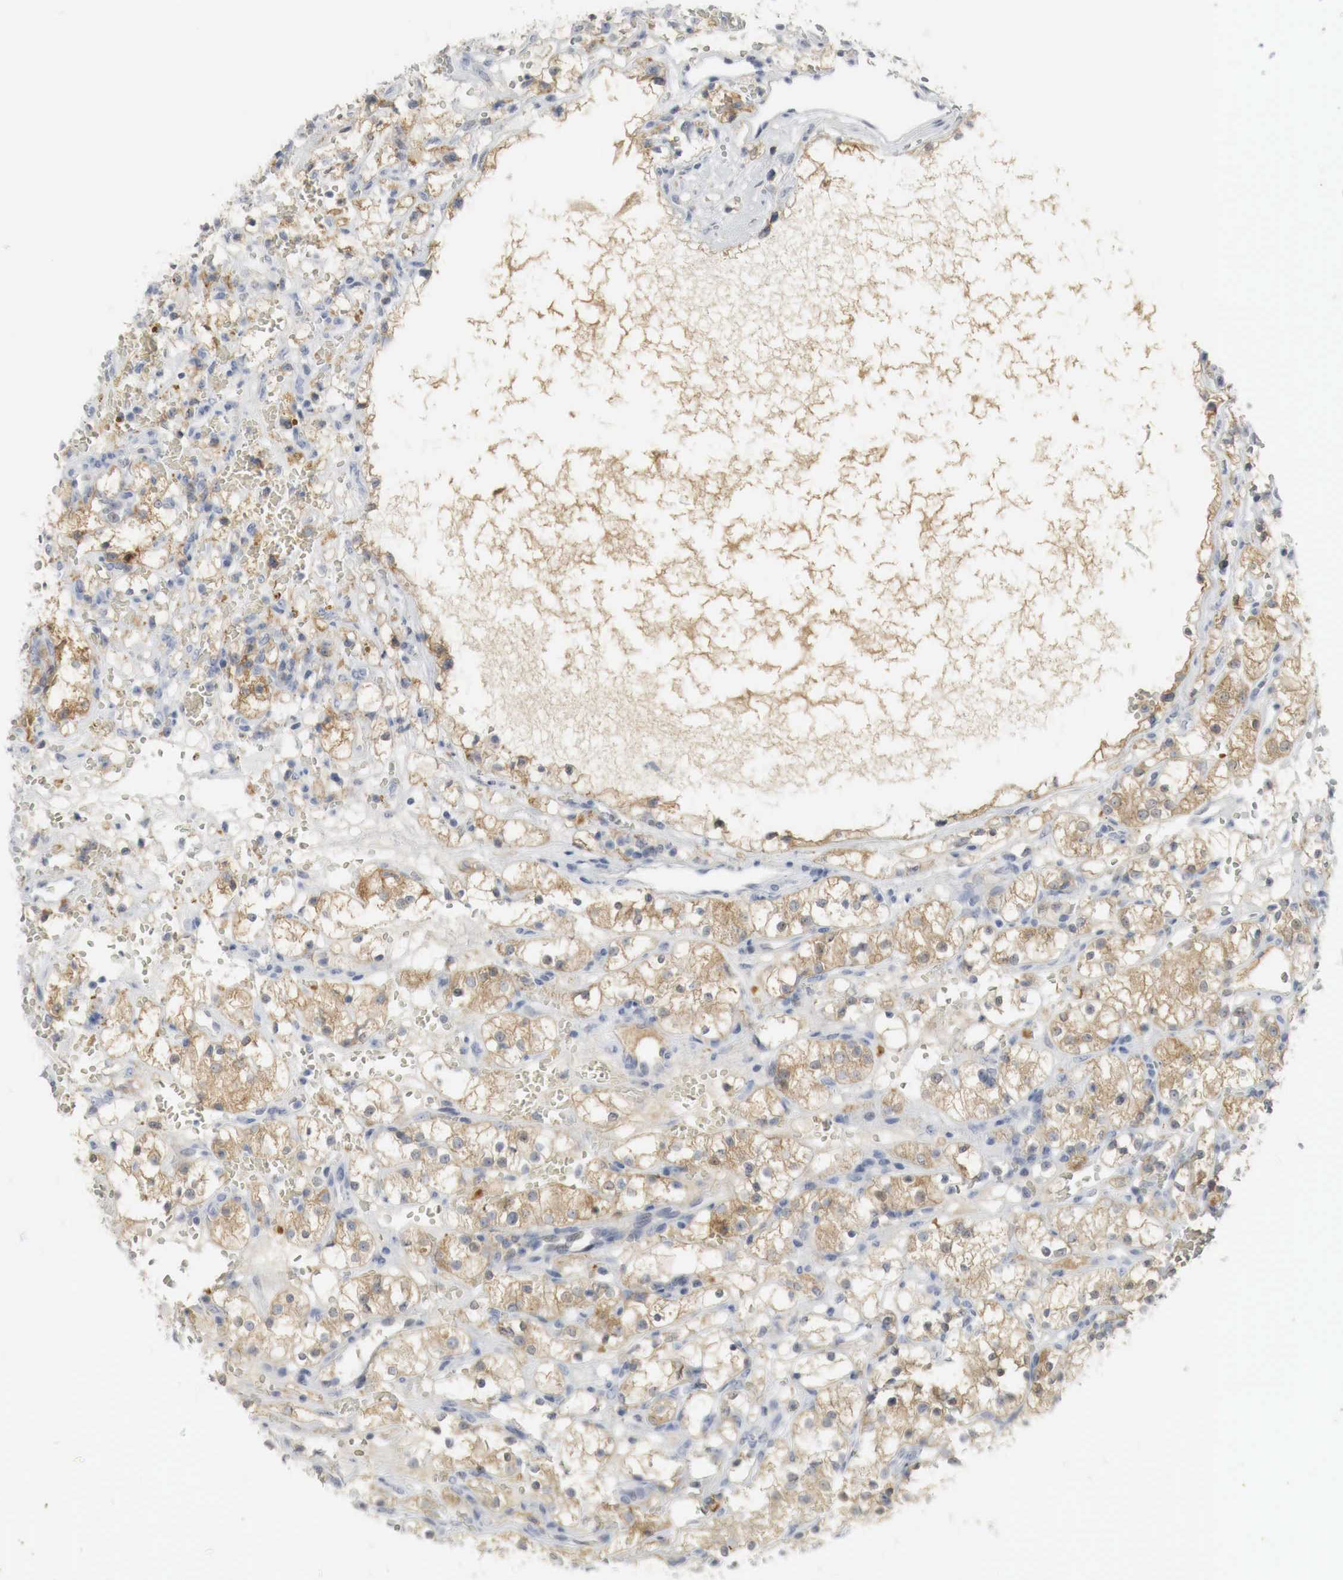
{"staining": {"intensity": "moderate", "quantity": "25%-75%", "location": "cytoplasmic/membranous"}, "tissue": "renal cancer", "cell_type": "Tumor cells", "image_type": "cancer", "snomed": [{"axis": "morphology", "description": "Adenocarcinoma, NOS"}, {"axis": "topography", "description": "Kidney"}], "caption": "Protein positivity by immunohistochemistry (IHC) shows moderate cytoplasmic/membranous expression in about 25%-75% of tumor cells in renal cancer (adenocarcinoma).", "gene": "MYC", "patient": {"sex": "female", "age": 60}}